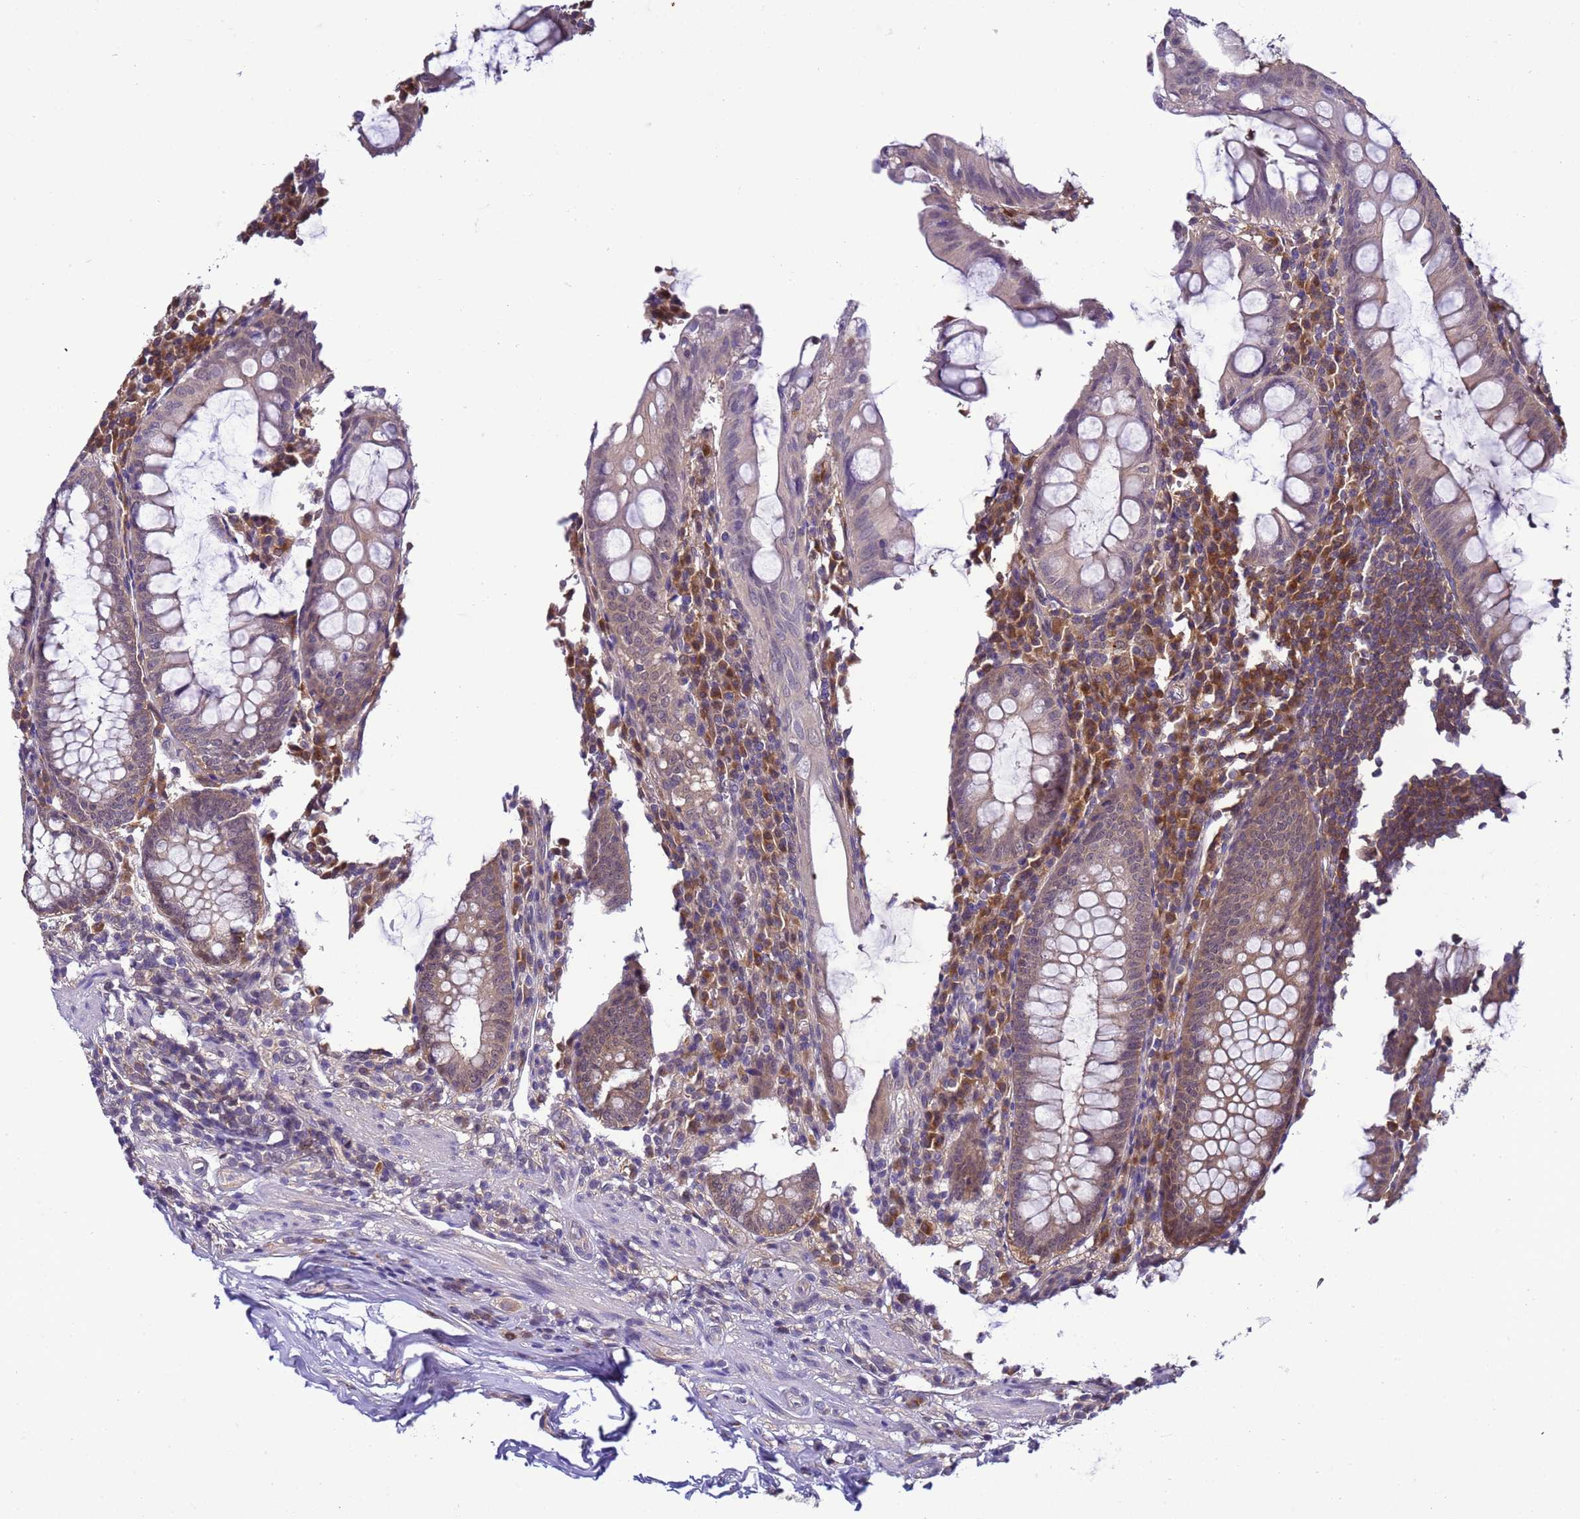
{"staining": {"intensity": "moderate", "quantity": "25%-75%", "location": "cytoplasmic/membranous"}, "tissue": "appendix", "cell_type": "Glandular cells", "image_type": "normal", "snomed": [{"axis": "morphology", "description": "Normal tissue, NOS"}, {"axis": "topography", "description": "Appendix"}], "caption": "Glandular cells exhibit medium levels of moderate cytoplasmic/membranous staining in approximately 25%-75% of cells in benign human appendix. (Stains: DAB in brown, nuclei in blue, Microscopy: brightfield microscopy at high magnification).", "gene": "DDI2", "patient": {"sex": "male", "age": 83}}